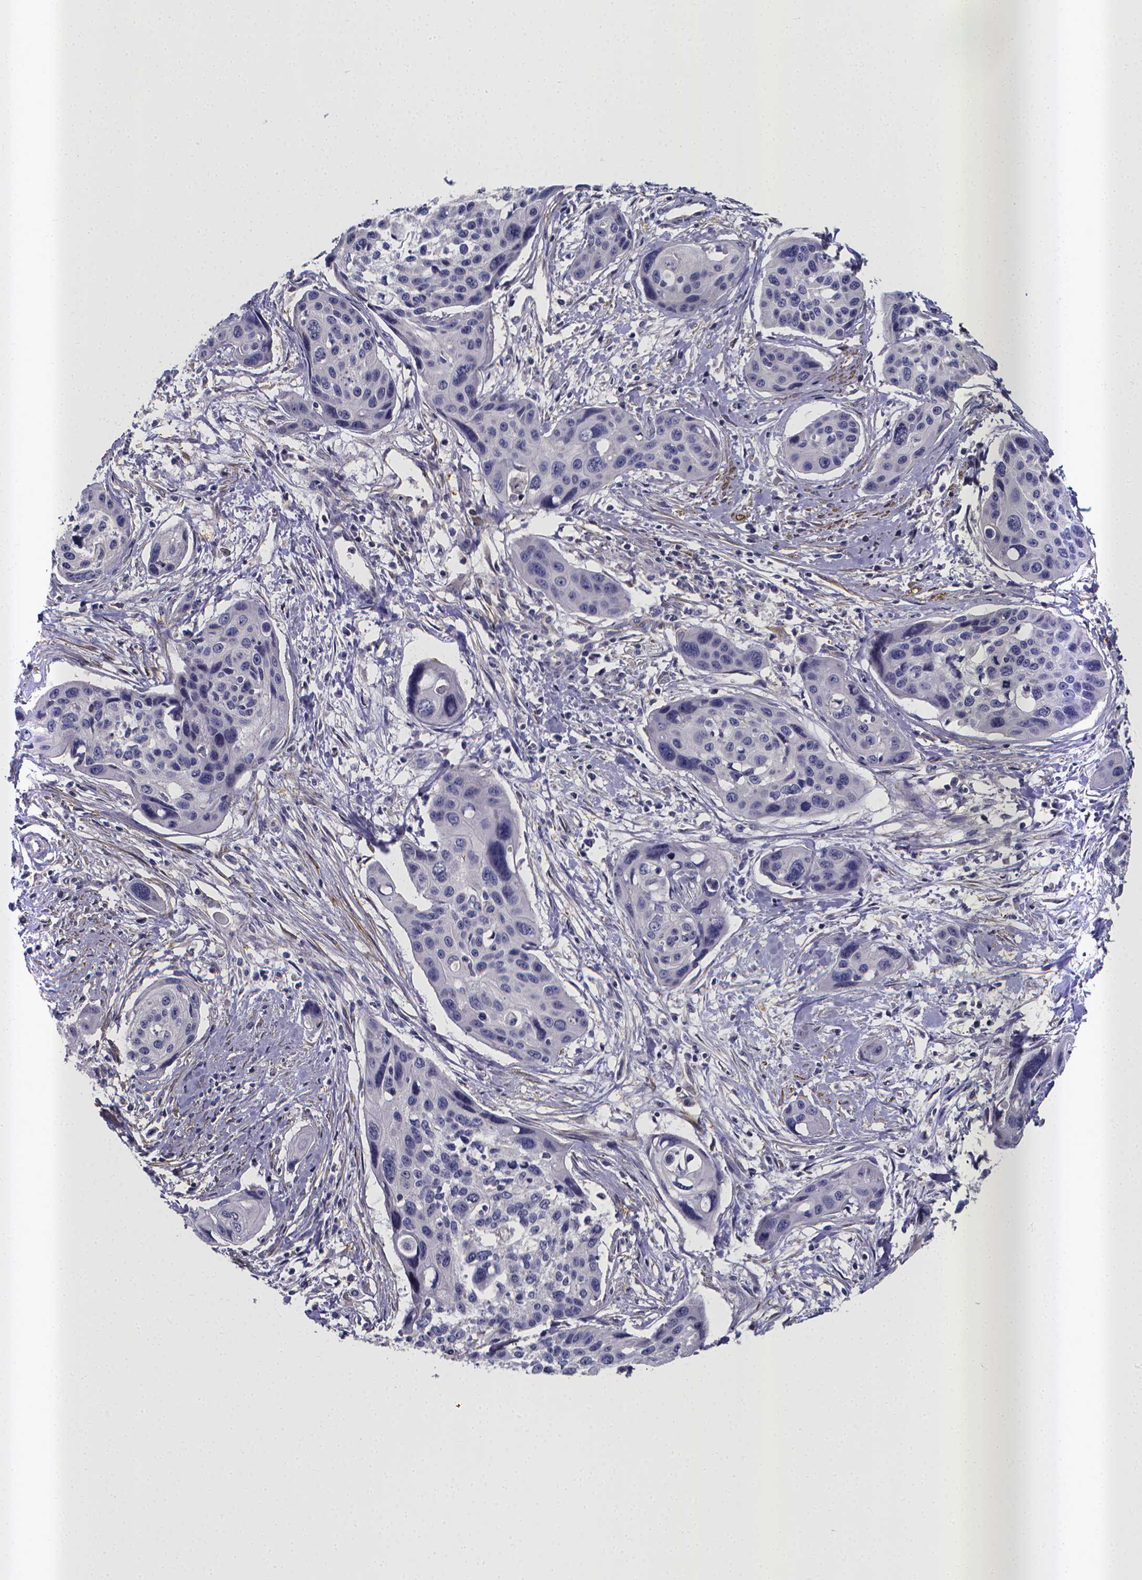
{"staining": {"intensity": "negative", "quantity": "none", "location": "none"}, "tissue": "cervical cancer", "cell_type": "Tumor cells", "image_type": "cancer", "snomed": [{"axis": "morphology", "description": "Squamous cell carcinoma, NOS"}, {"axis": "topography", "description": "Cervix"}], "caption": "The IHC image has no significant expression in tumor cells of cervical cancer (squamous cell carcinoma) tissue.", "gene": "RERG", "patient": {"sex": "female", "age": 31}}